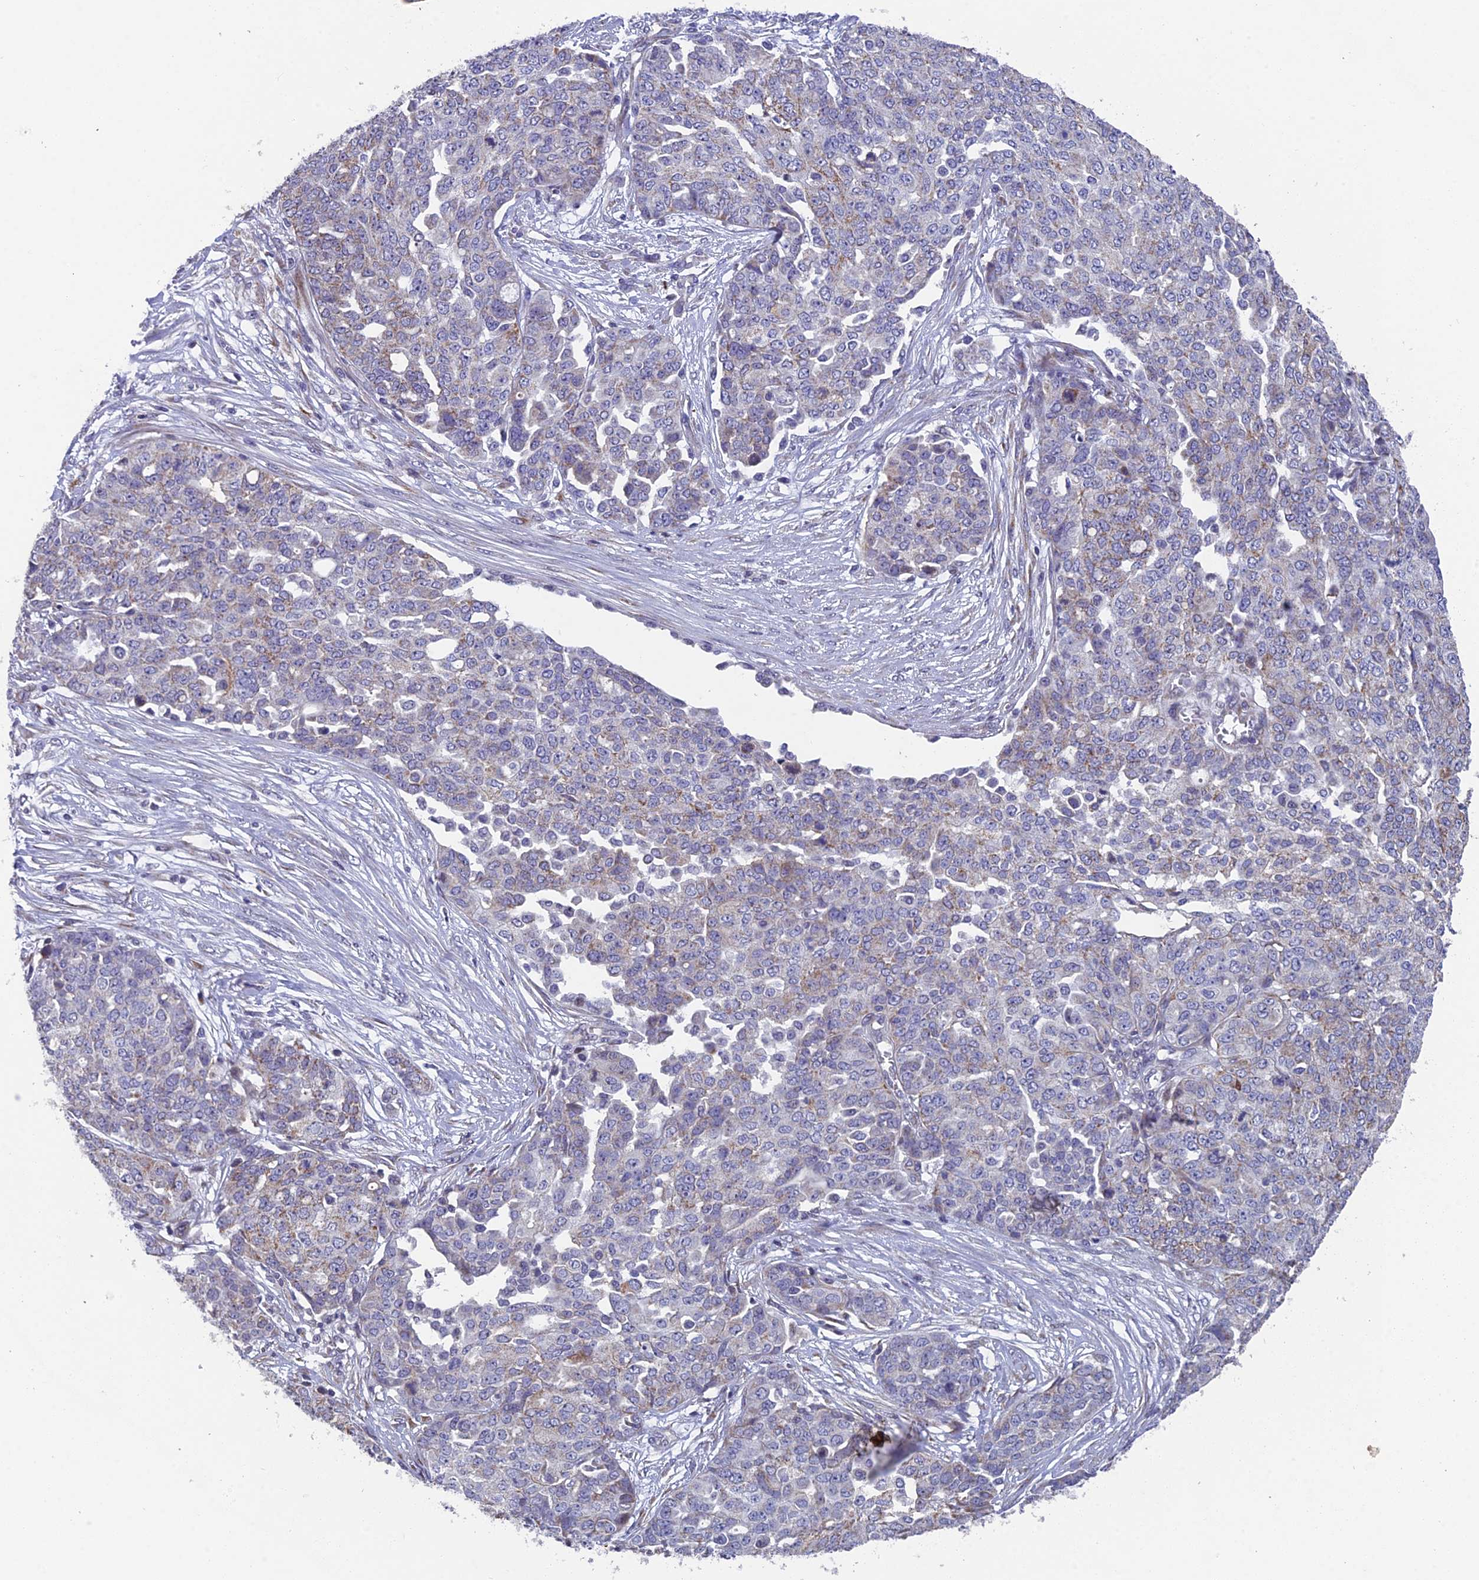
{"staining": {"intensity": "weak", "quantity": "<25%", "location": "cytoplasmic/membranous"}, "tissue": "ovarian cancer", "cell_type": "Tumor cells", "image_type": "cancer", "snomed": [{"axis": "morphology", "description": "Cystadenocarcinoma, serous, NOS"}, {"axis": "topography", "description": "Soft tissue"}, {"axis": "topography", "description": "Ovary"}], "caption": "High magnification brightfield microscopy of ovarian serous cystadenocarcinoma stained with DAB (3,3'-diaminobenzidine) (brown) and counterstained with hematoxylin (blue): tumor cells show no significant positivity. The staining was performed using DAB to visualize the protein expression in brown, while the nuclei were stained in blue with hematoxylin (Magnification: 20x).", "gene": "XKR9", "patient": {"sex": "female", "age": 57}}